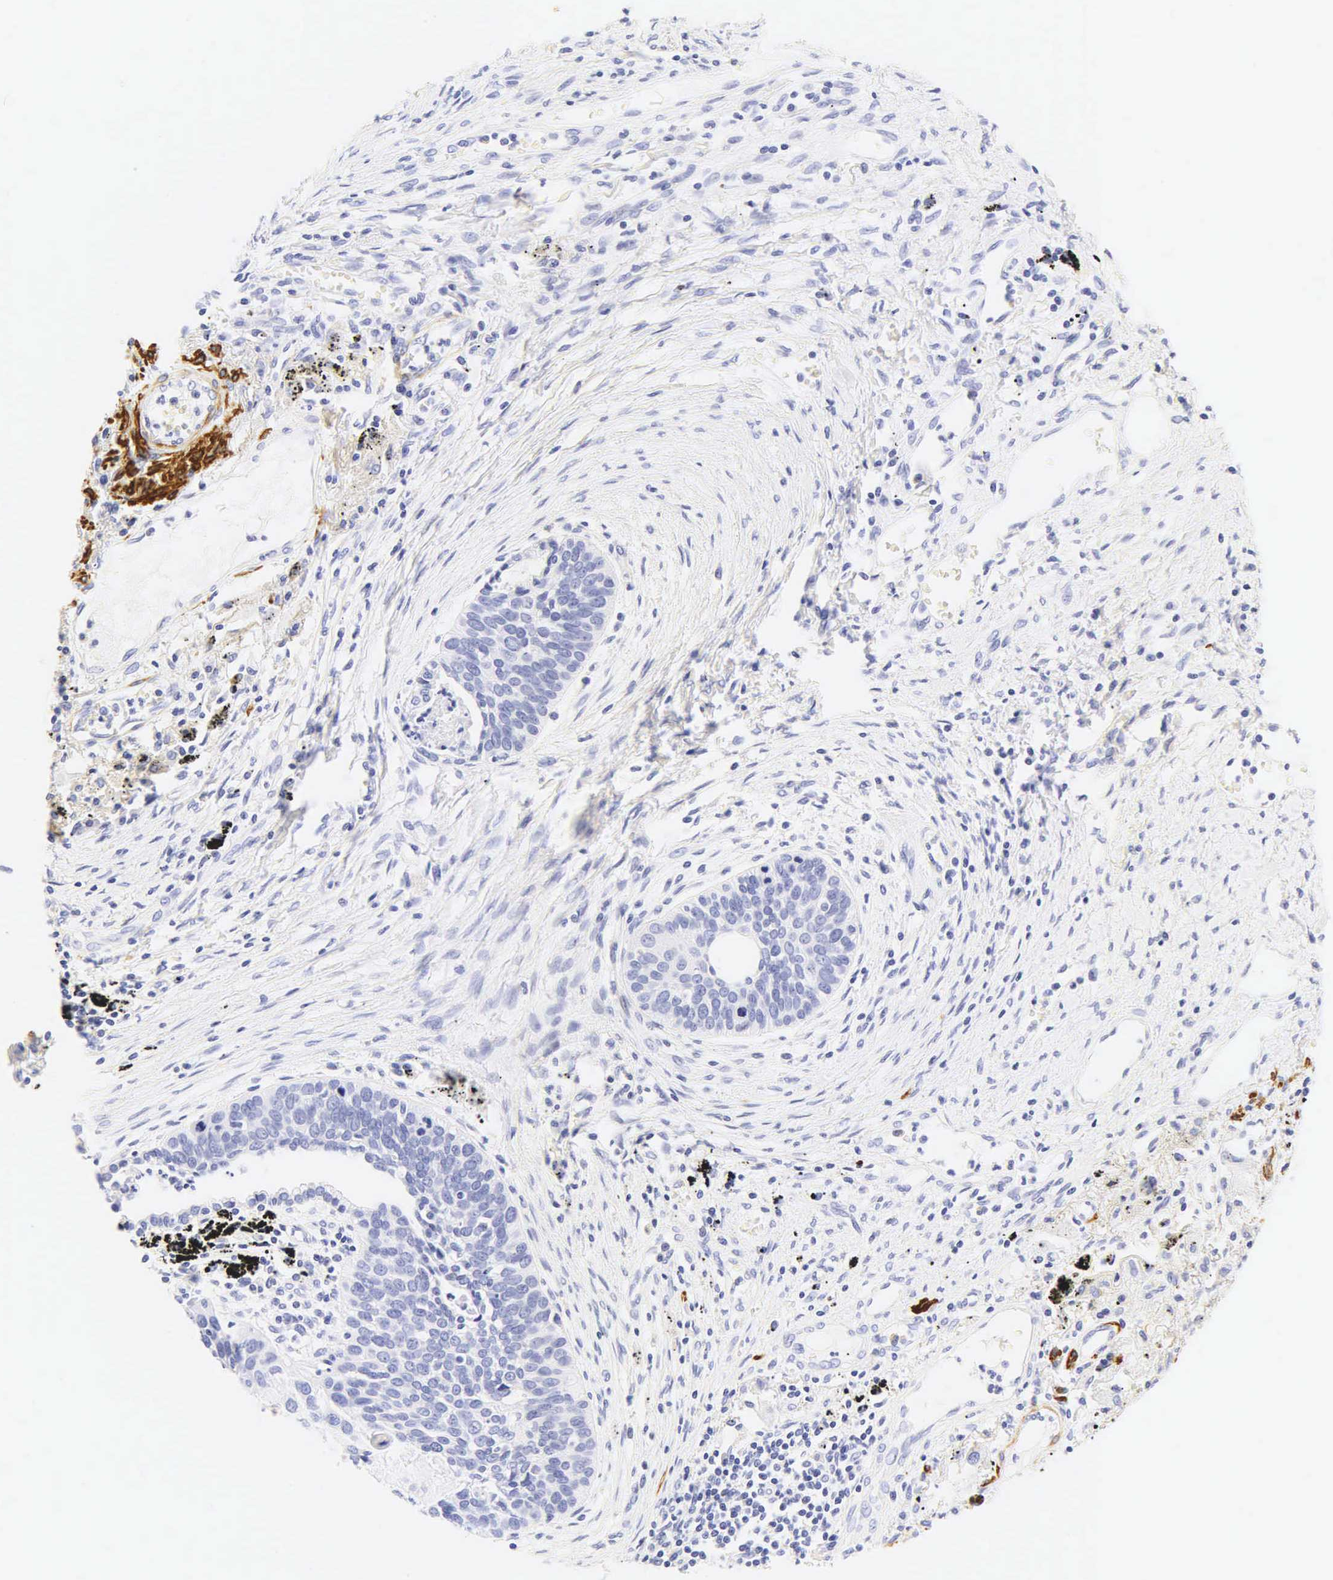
{"staining": {"intensity": "negative", "quantity": "none", "location": "none"}, "tissue": "lung cancer", "cell_type": "Tumor cells", "image_type": "cancer", "snomed": [{"axis": "morphology", "description": "Squamous cell carcinoma, NOS"}, {"axis": "topography", "description": "Lung"}], "caption": "IHC histopathology image of neoplastic tissue: human squamous cell carcinoma (lung) stained with DAB exhibits no significant protein expression in tumor cells. (Stains: DAB immunohistochemistry (IHC) with hematoxylin counter stain, Microscopy: brightfield microscopy at high magnification).", "gene": "CALD1", "patient": {"sex": "male", "age": 71}}